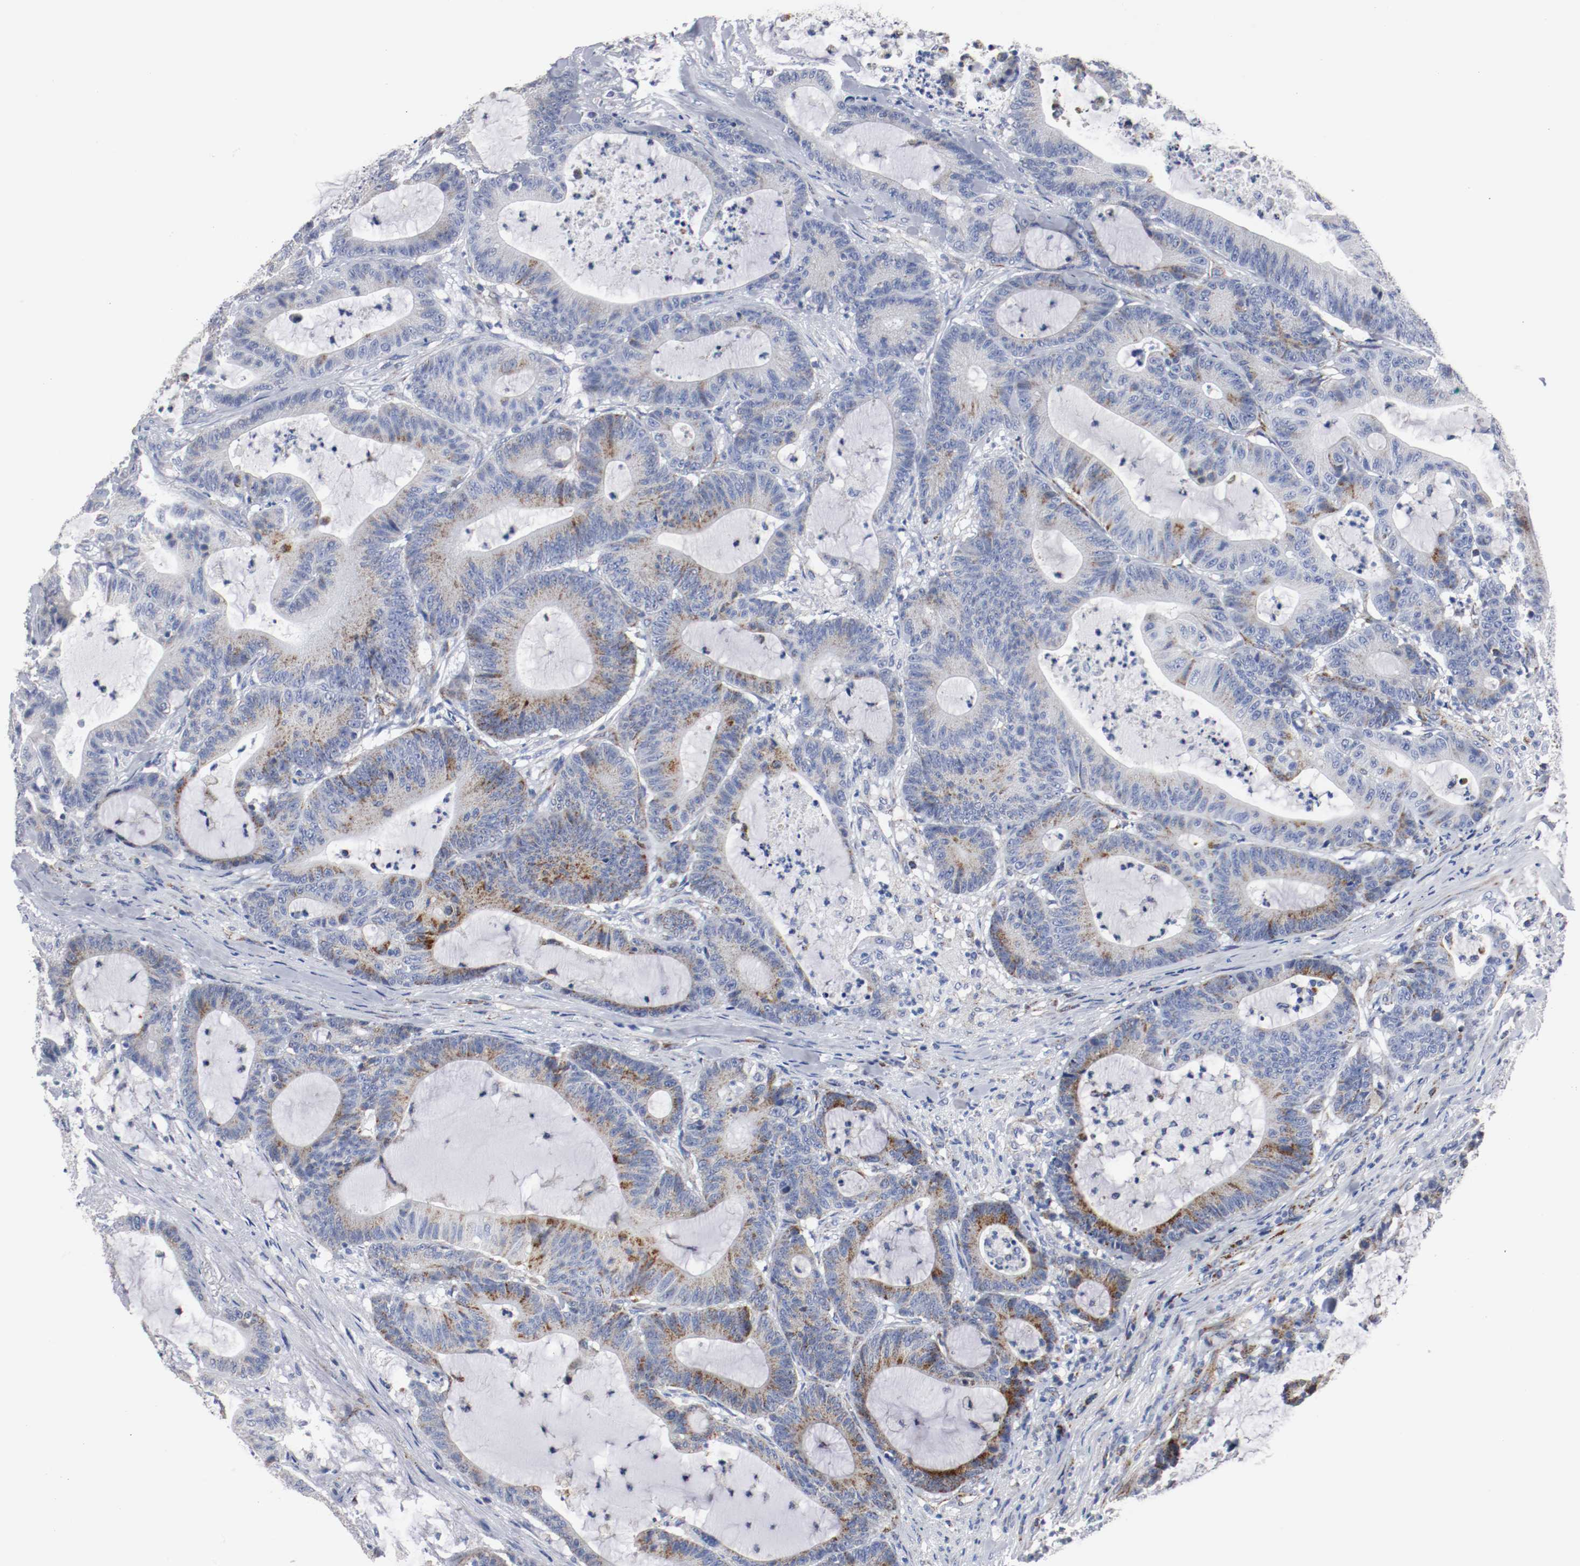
{"staining": {"intensity": "moderate", "quantity": ">75%", "location": "cytoplasmic/membranous"}, "tissue": "colorectal cancer", "cell_type": "Tumor cells", "image_type": "cancer", "snomed": [{"axis": "morphology", "description": "Adenocarcinoma, NOS"}, {"axis": "topography", "description": "Colon"}], "caption": "A brown stain highlights moderate cytoplasmic/membranous staining of a protein in human colorectal adenocarcinoma tumor cells.", "gene": "TUBD1", "patient": {"sex": "female", "age": 84}}